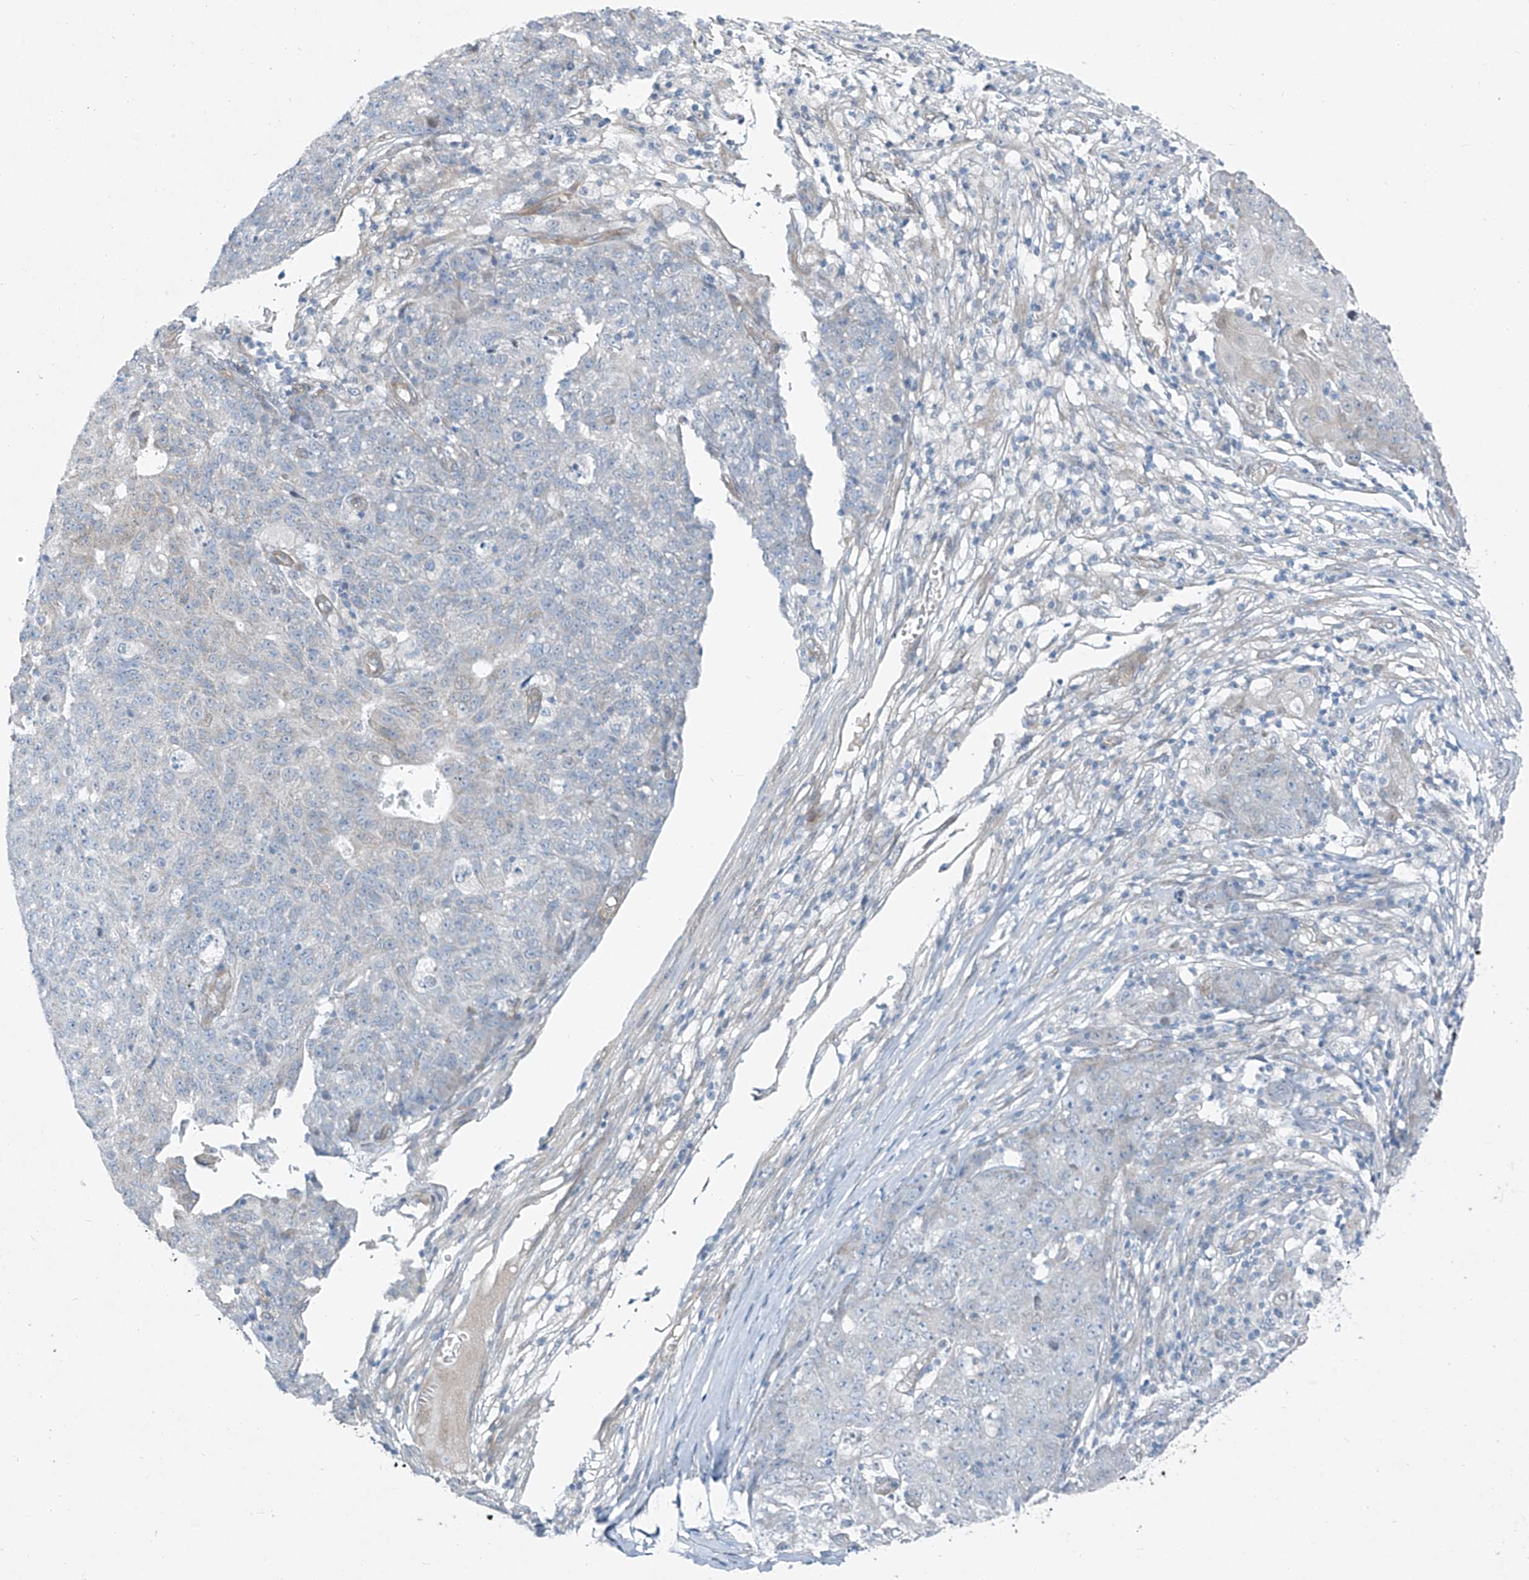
{"staining": {"intensity": "negative", "quantity": "none", "location": "none"}, "tissue": "ovarian cancer", "cell_type": "Tumor cells", "image_type": "cancer", "snomed": [{"axis": "morphology", "description": "Carcinoma, endometroid"}, {"axis": "topography", "description": "Ovary"}], "caption": "This is a photomicrograph of immunohistochemistry (IHC) staining of ovarian cancer (endometroid carcinoma), which shows no expression in tumor cells.", "gene": "TNS2", "patient": {"sex": "female", "age": 42}}